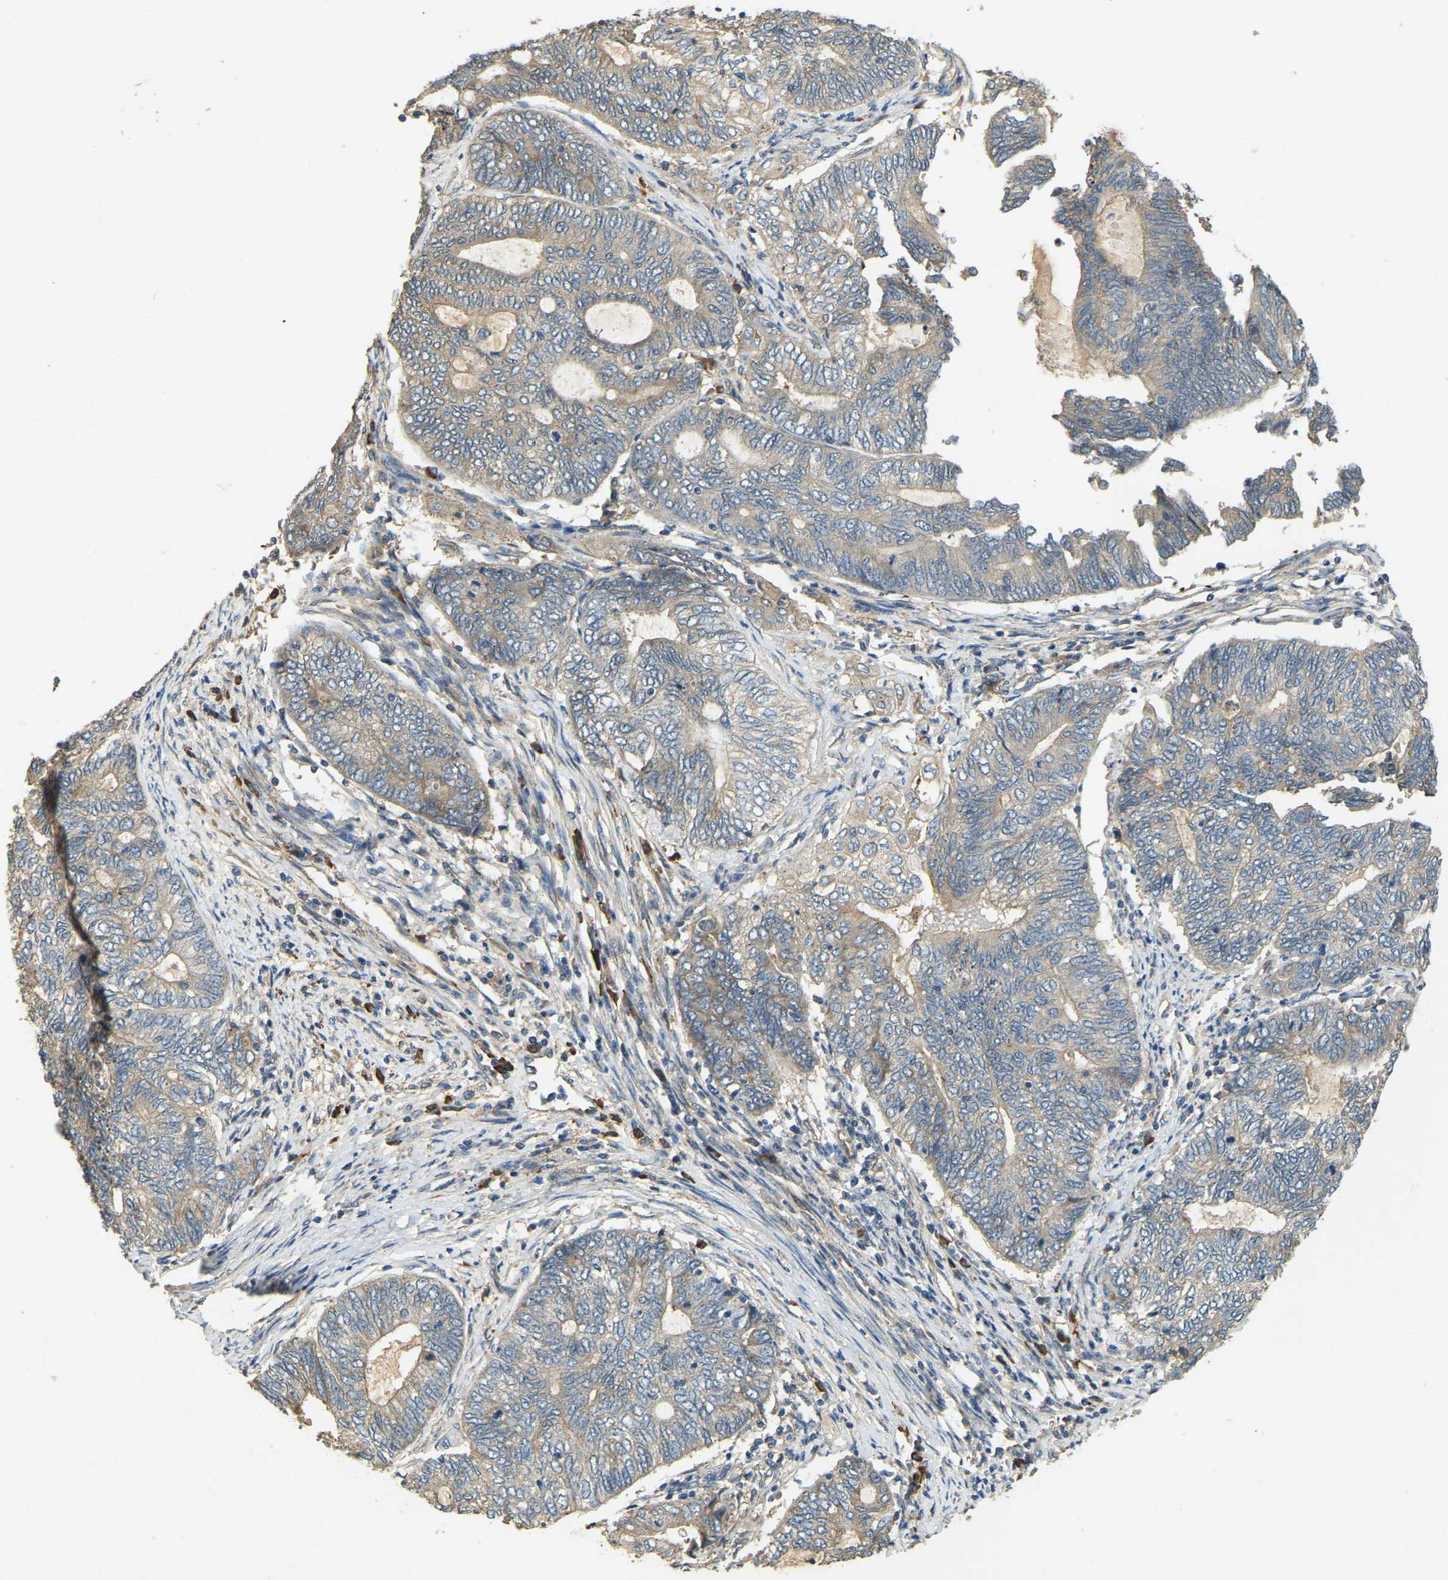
{"staining": {"intensity": "weak", "quantity": ">75%", "location": "cytoplasmic/membranous"}, "tissue": "endometrial cancer", "cell_type": "Tumor cells", "image_type": "cancer", "snomed": [{"axis": "morphology", "description": "Adenocarcinoma, NOS"}, {"axis": "topography", "description": "Uterus"}, {"axis": "topography", "description": "Endometrium"}], "caption": "This photomicrograph reveals IHC staining of human adenocarcinoma (endometrial), with low weak cytoplasmic/membranous expression in approximately >75% of tumor cells.", "gene": "CFLAR", "patient": {"sex": "female", "age": 70}}